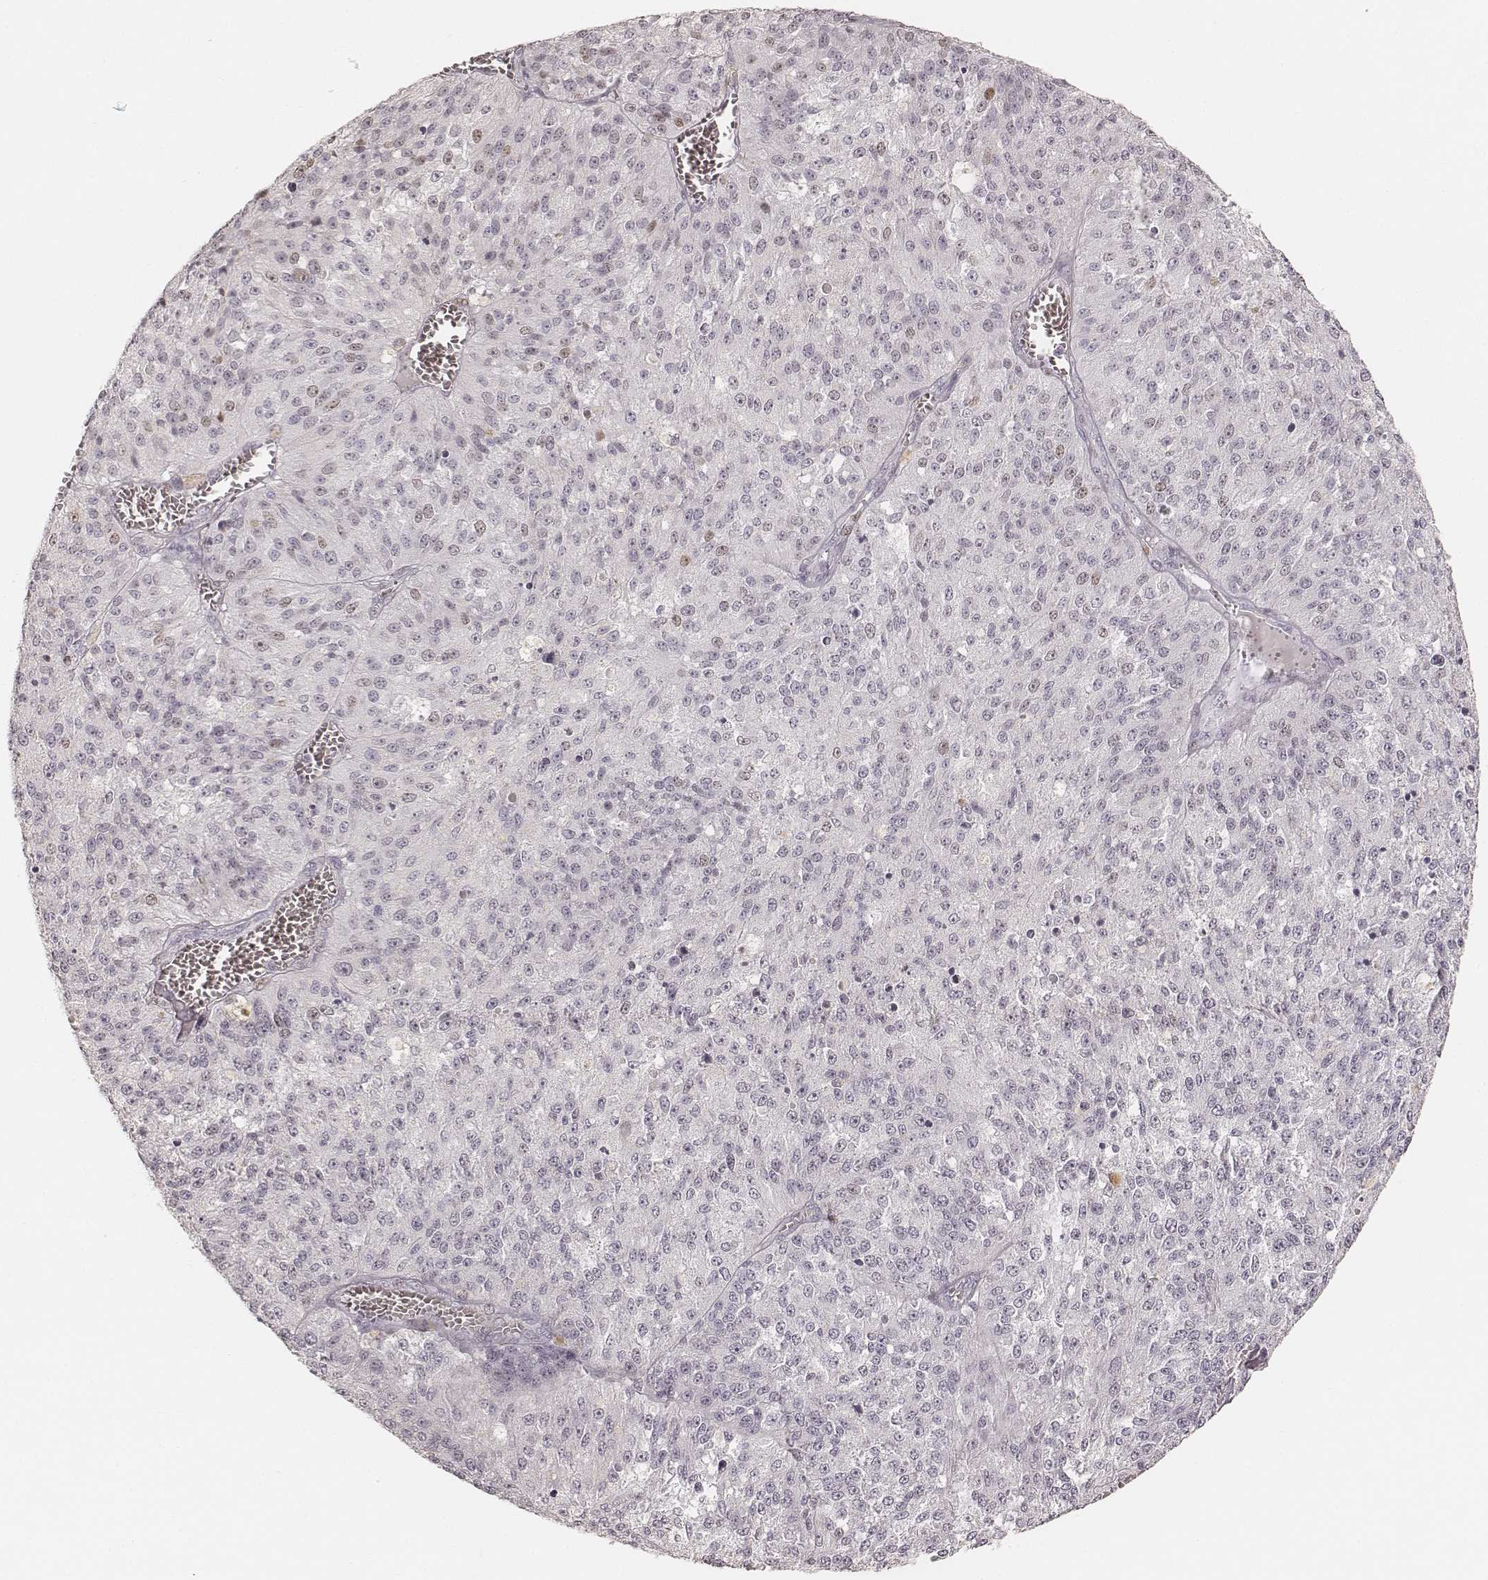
{"staining": {"intensity": "negative", "quantity": "none", "location": "none"}, "tissue": "melanoma", "cell_type": "Tumor cells", "image_type": "cancer", "snomed": [{"axis": "morphology", "description": "Malignant melanoma, Metastatic site"}, {"axis": "topography", "description": "Lymph node"}], "caption": "Tumor cells are negative for protein expression in human malignant melanoma (metastatic site).", "gene": "TEX37", "patient": {"sex": "female", "age": 64}}